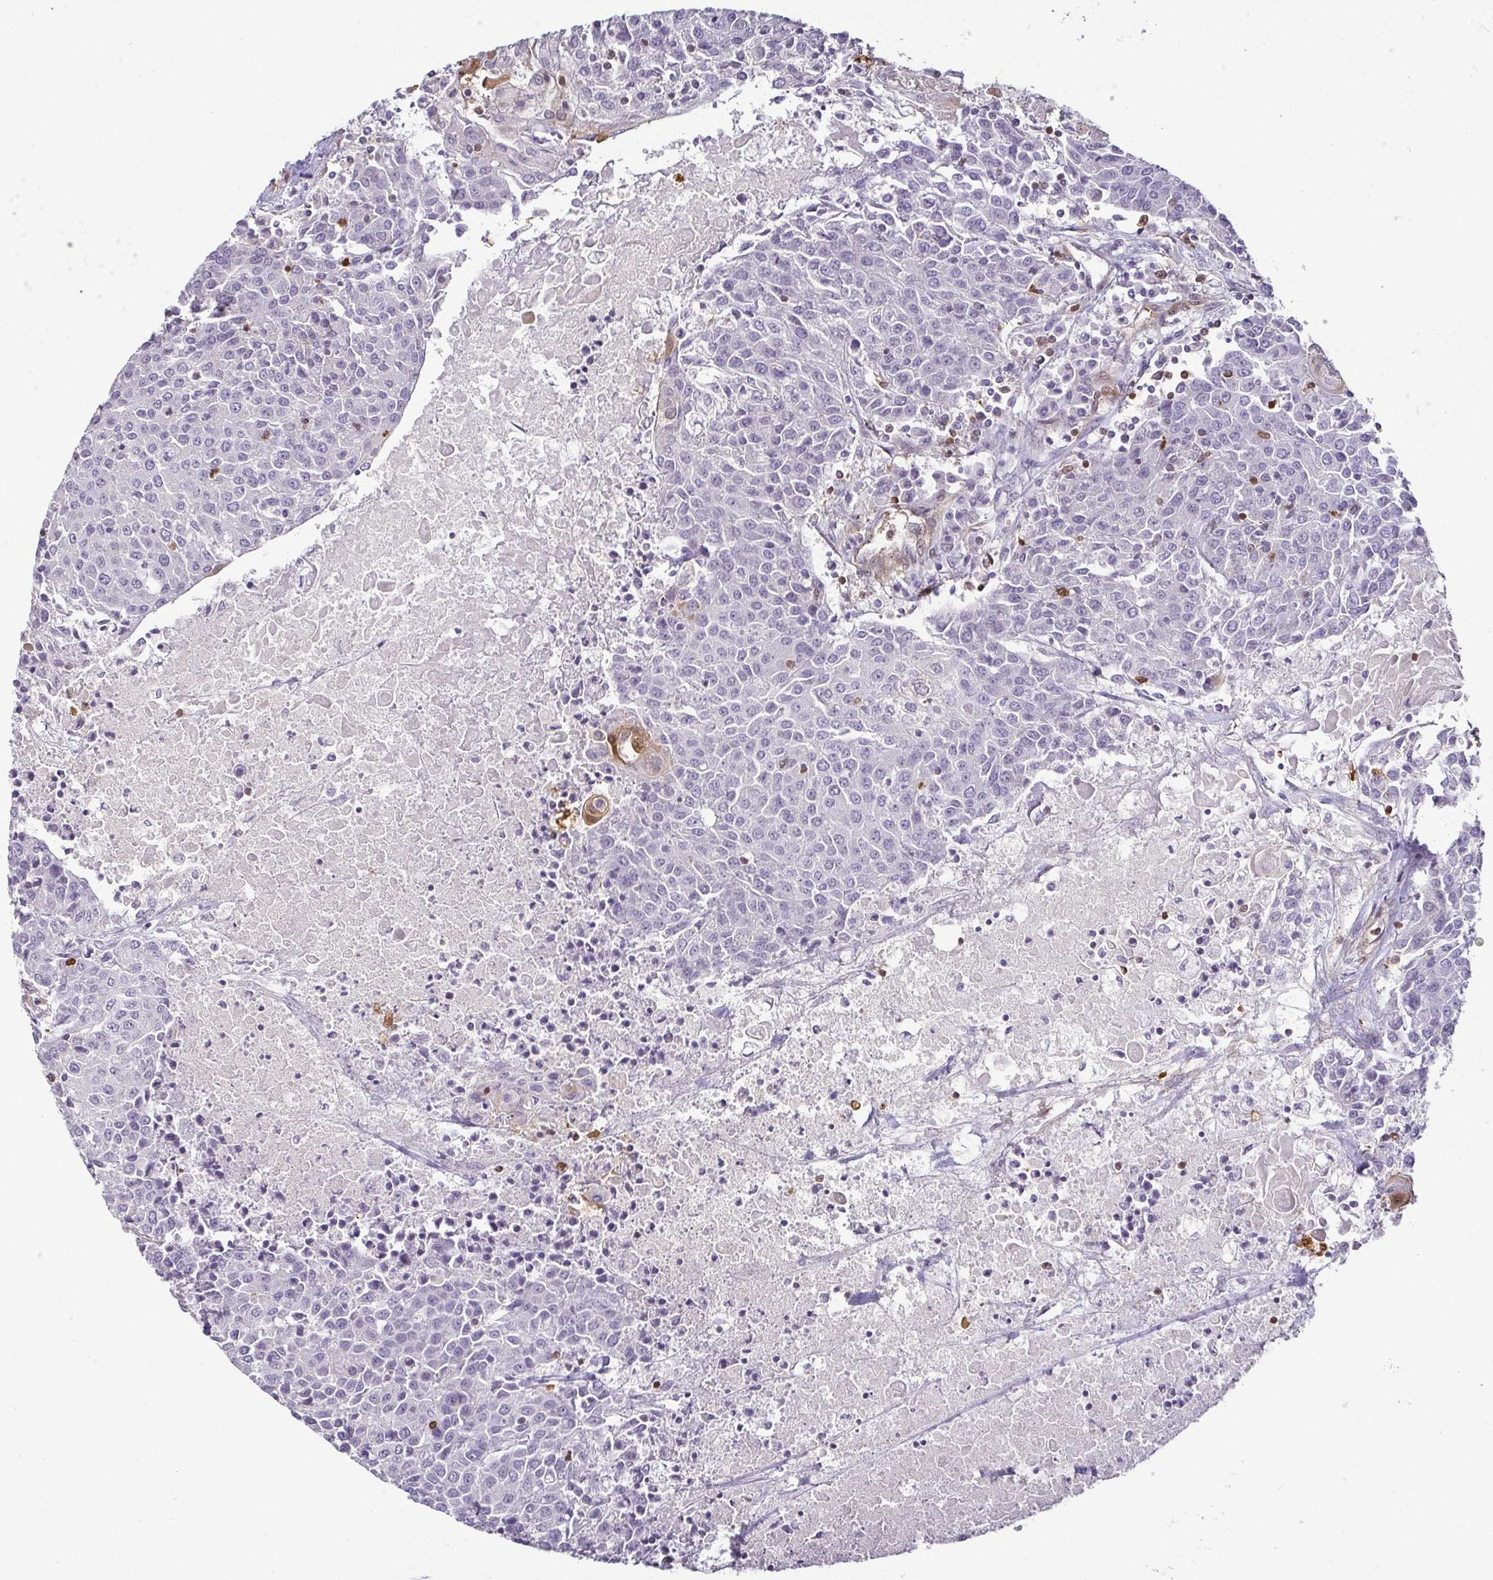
{"staining": {"intensity": "weak", "quantity": "<25%", "location": "cytoplasmic/membranous,nuclear"}, "tissue": "urothelial cancer", "cell_type": "Tumor cells", "image_type": "cancer", "snomed": [{"axis": "morphology", "description": "Urothelial carcinoma, High grade"}, {"axis": "topography", "description": "Urinary bladder"}], "caption": "IHC of urothelial cancer demonstrates no staining in tumor cells.", "gene": "HOPX", "patient": {"sex": "female", "age": 85}}